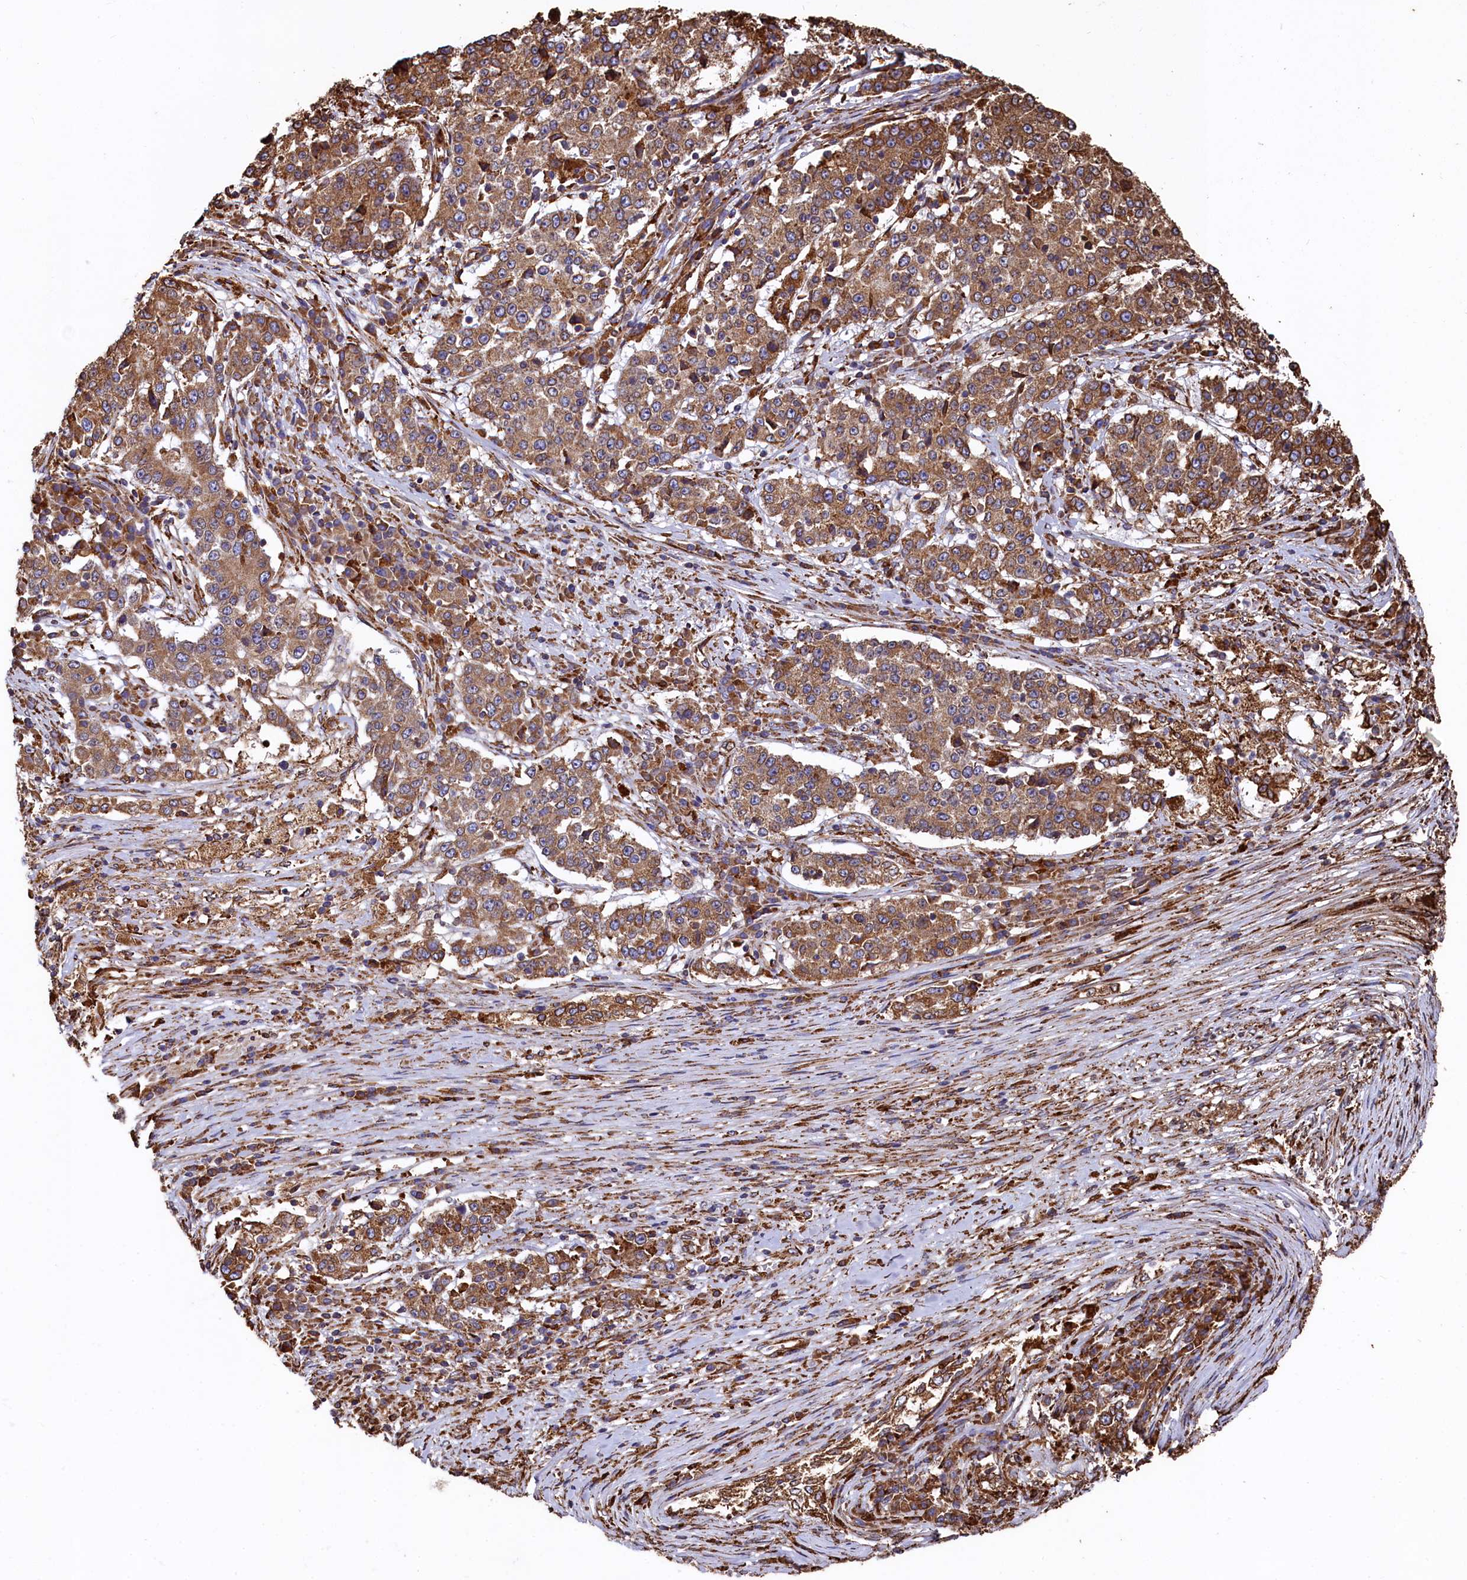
{"staining": {"intensity": "moderate", "quantity": ">75%", "location": "cytoplasmic/membranous"}, "tissue": "stomach cancer", "cell_type": "Tumor cells", "image_type": "cancer", "snomed": [{"axis": "morphology", "description": "Adenocarcinoma, NOS"}, {"axis": "topography", "description": "Stomach"}], "caption": "Immunohistochemistry (IHC) (DAB) staining of stomach adenocarcinoma demonstrates moderate cytoplasmic/membranous protein staining in approximately >75% of tumor cells.", "gene": "NEURL1B", "patient": {"sex": "male", "age": 59}}